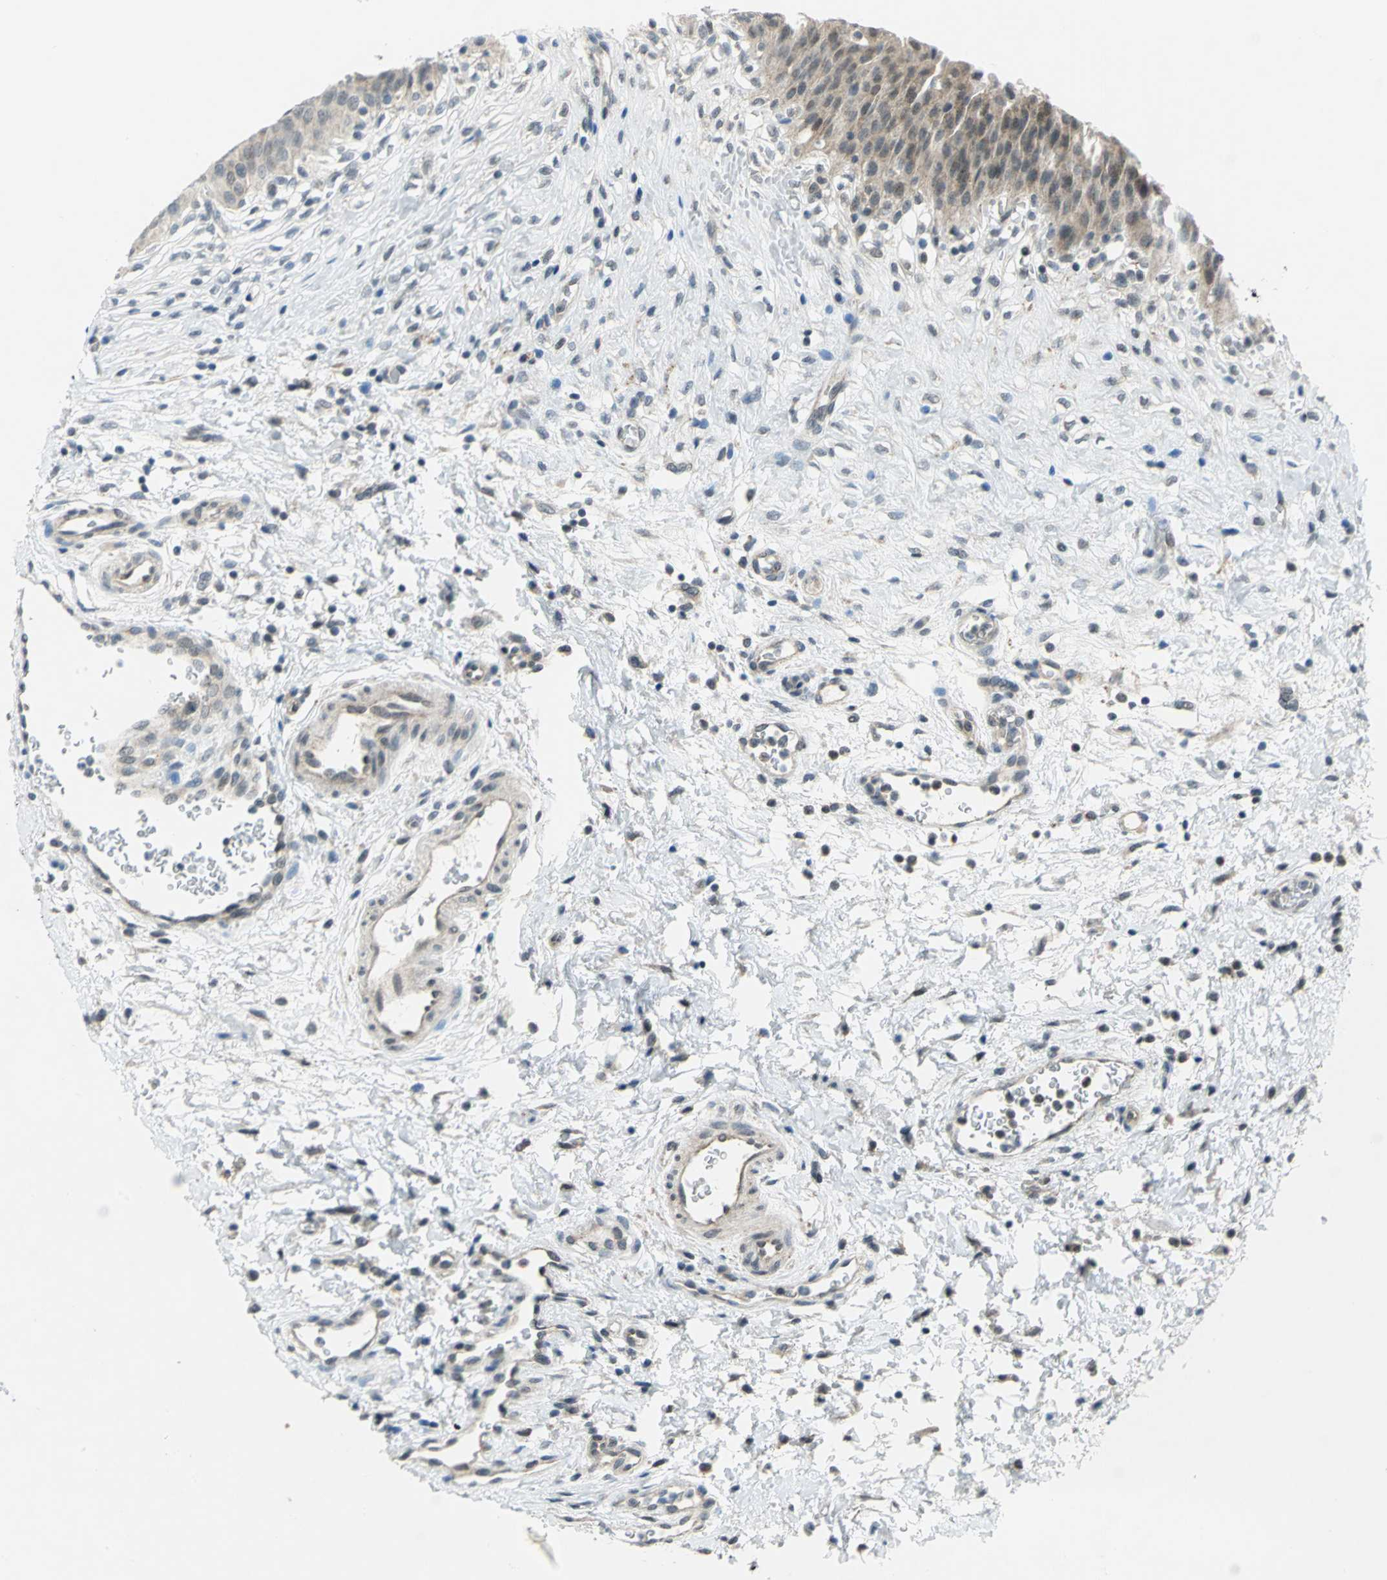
{"staining": {"intensity": "moderate", "quantity": ">75%", "location": "cytoplasmic/membranous,nuclear"}, "tissue": "urinary bladder", "cell_type": "Urothelial cells", "image_type": "normal", "snomed": [{"axis": "morphology", "description": "Normal tissue, NOS"}, {"axis": "morphology", "description": "Dysplasia, NOS"}, {"axis": "topography", "description": "Urinary bladder"}], "caption": "Urinary bladder stained with immunohistochemistry displays moderate cytoplasmic/membranous,nuclear expression in approximately >75% of urothelial cells.", "gene": "PIN1", "patient": {"sex": "male", "age": 35}}